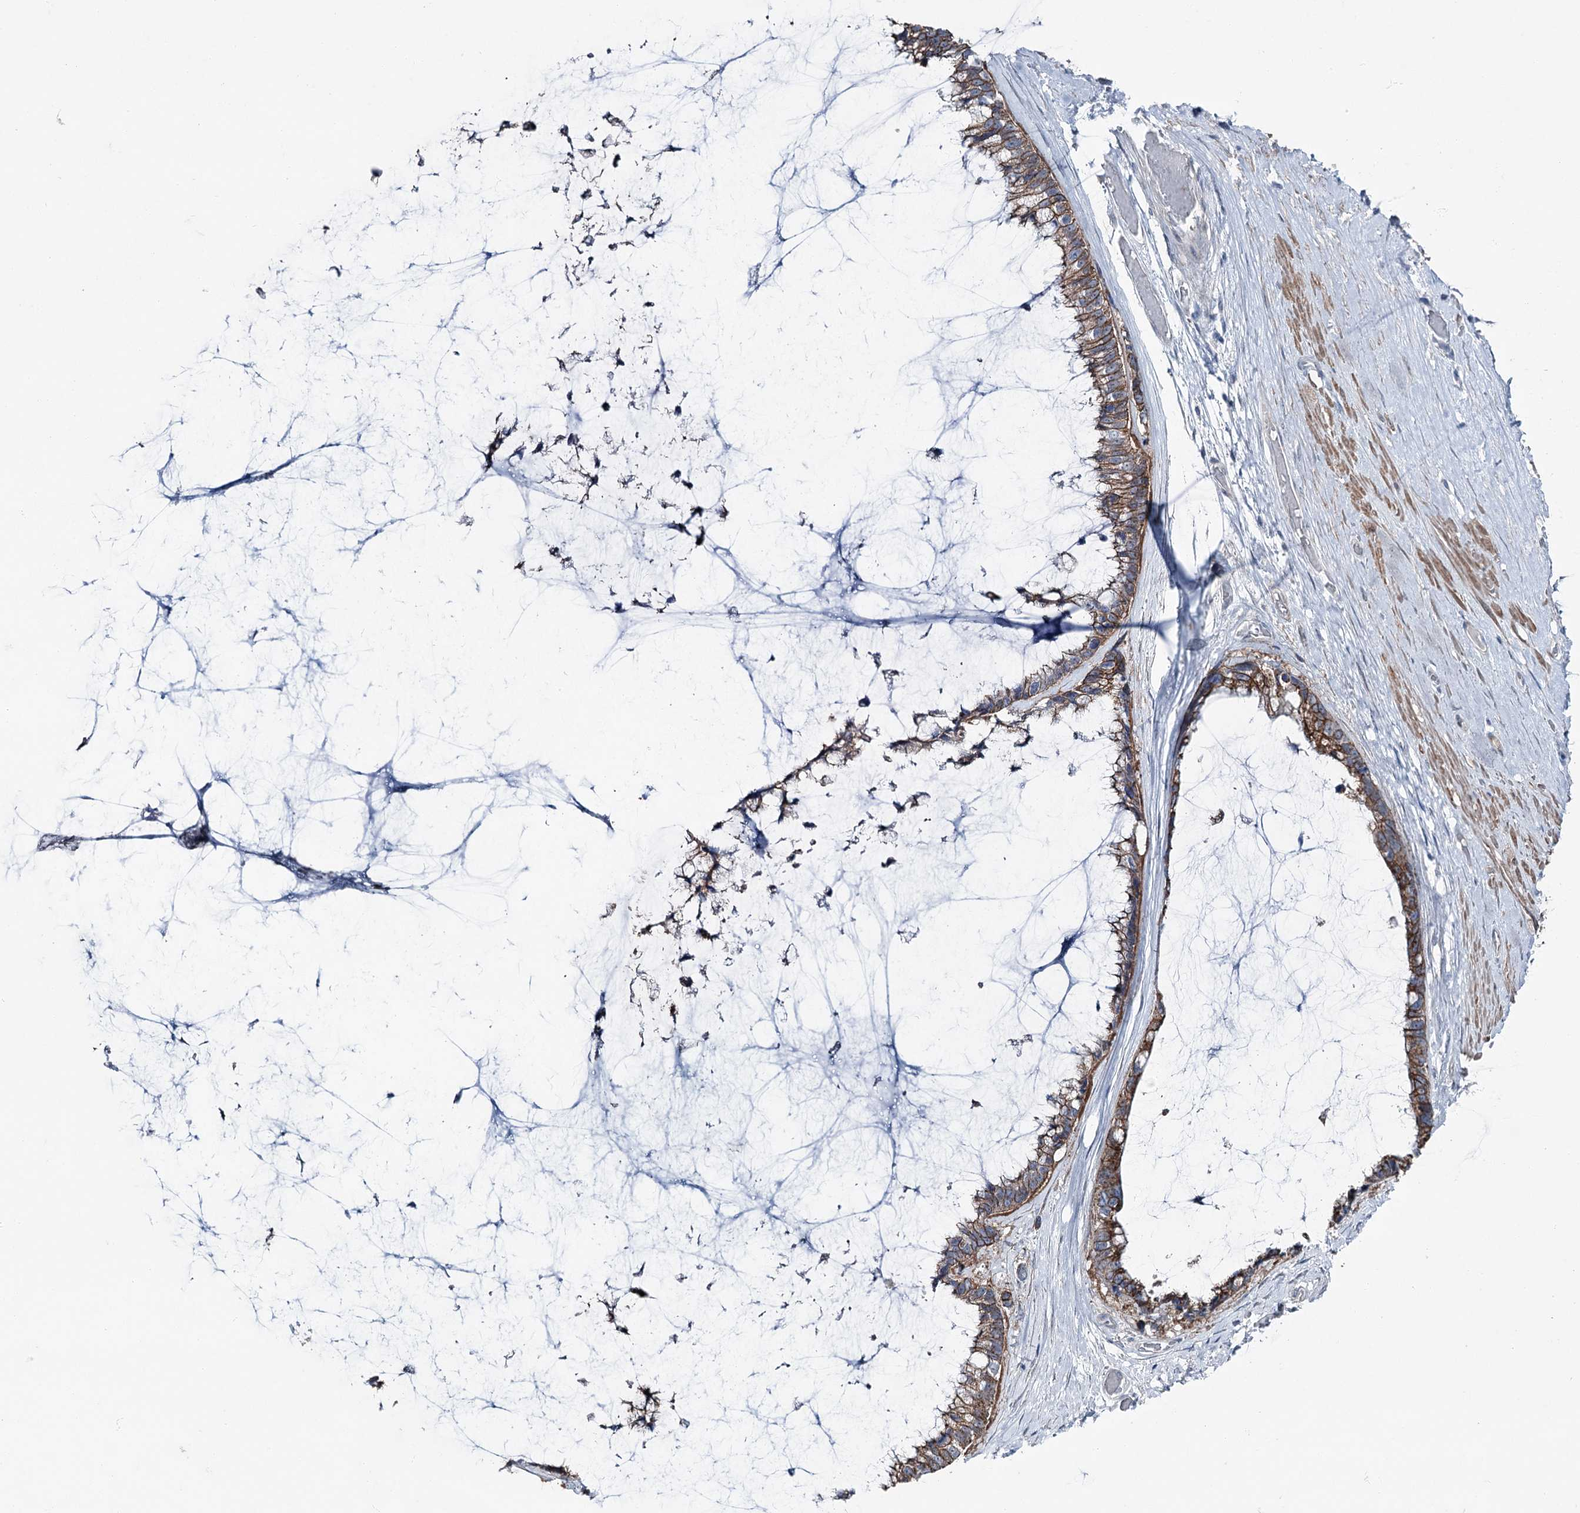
{"staining": {"intensity": "moderate", "quantity": ">75%", "location": "cytoplasmic/membranous"}, "tissue": "ovarian cancer", "cell_type": "Tumor cells", "image_type": "cancer", "snomed": [{"axis": "morphology", "description": "Cystadenocarcinoma, mucinous, NOS"}, {"axis": "topography", "description": "Ovary"}], "caption": "A micrograph showing moderate cytoplasmic/membranous expression in about >75% of tumor cells in ovarian cancer, as visualized by brown immunohistochemical staining.", "gene": "FAM120B", "patient": {"sex": "female", "age": 39}}